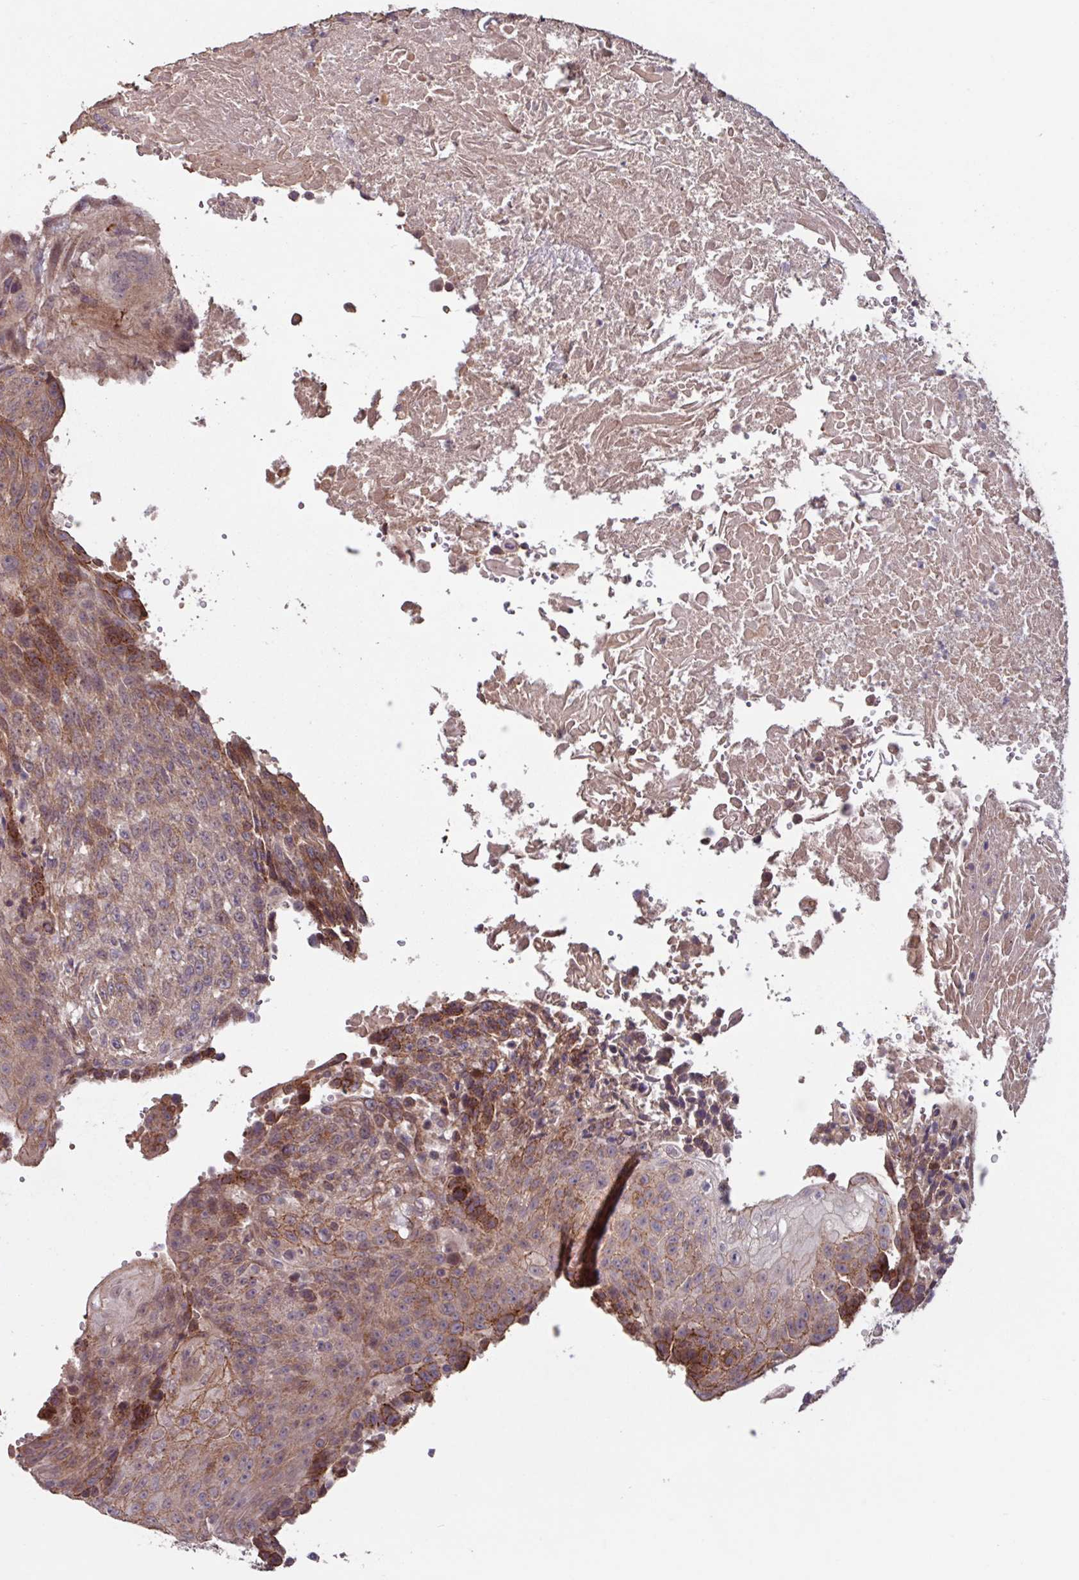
{"staining": {"intensity": "moderate", "quantity": "25%-75%", "location": "cytoplasmic/membranous,nuclear"}, "tissue": "urothelial cancer", "cell_type": "Tumor cells", "image_type": "cancer", "snomed": [{"axis": "morphology", "description": "Urothelial carcinoma, High grade"}, {"axis": "topography", "description": "Urinary bladder"}], "caption": "A medium amount of moderate cytoplasmic/membranous and nuclear staining is identified in approximately 25%-75% of tumor cells in urothelial carcinoma (high-grade) tissue. The staining was performed using DAB (3,3'-diaminobenzidine), with brown indicating positive protein expression. Nuclei are stained blue with hematoxylin.", "gene": "TMEM88", "patient": {"sex": "female", "age": 63}}